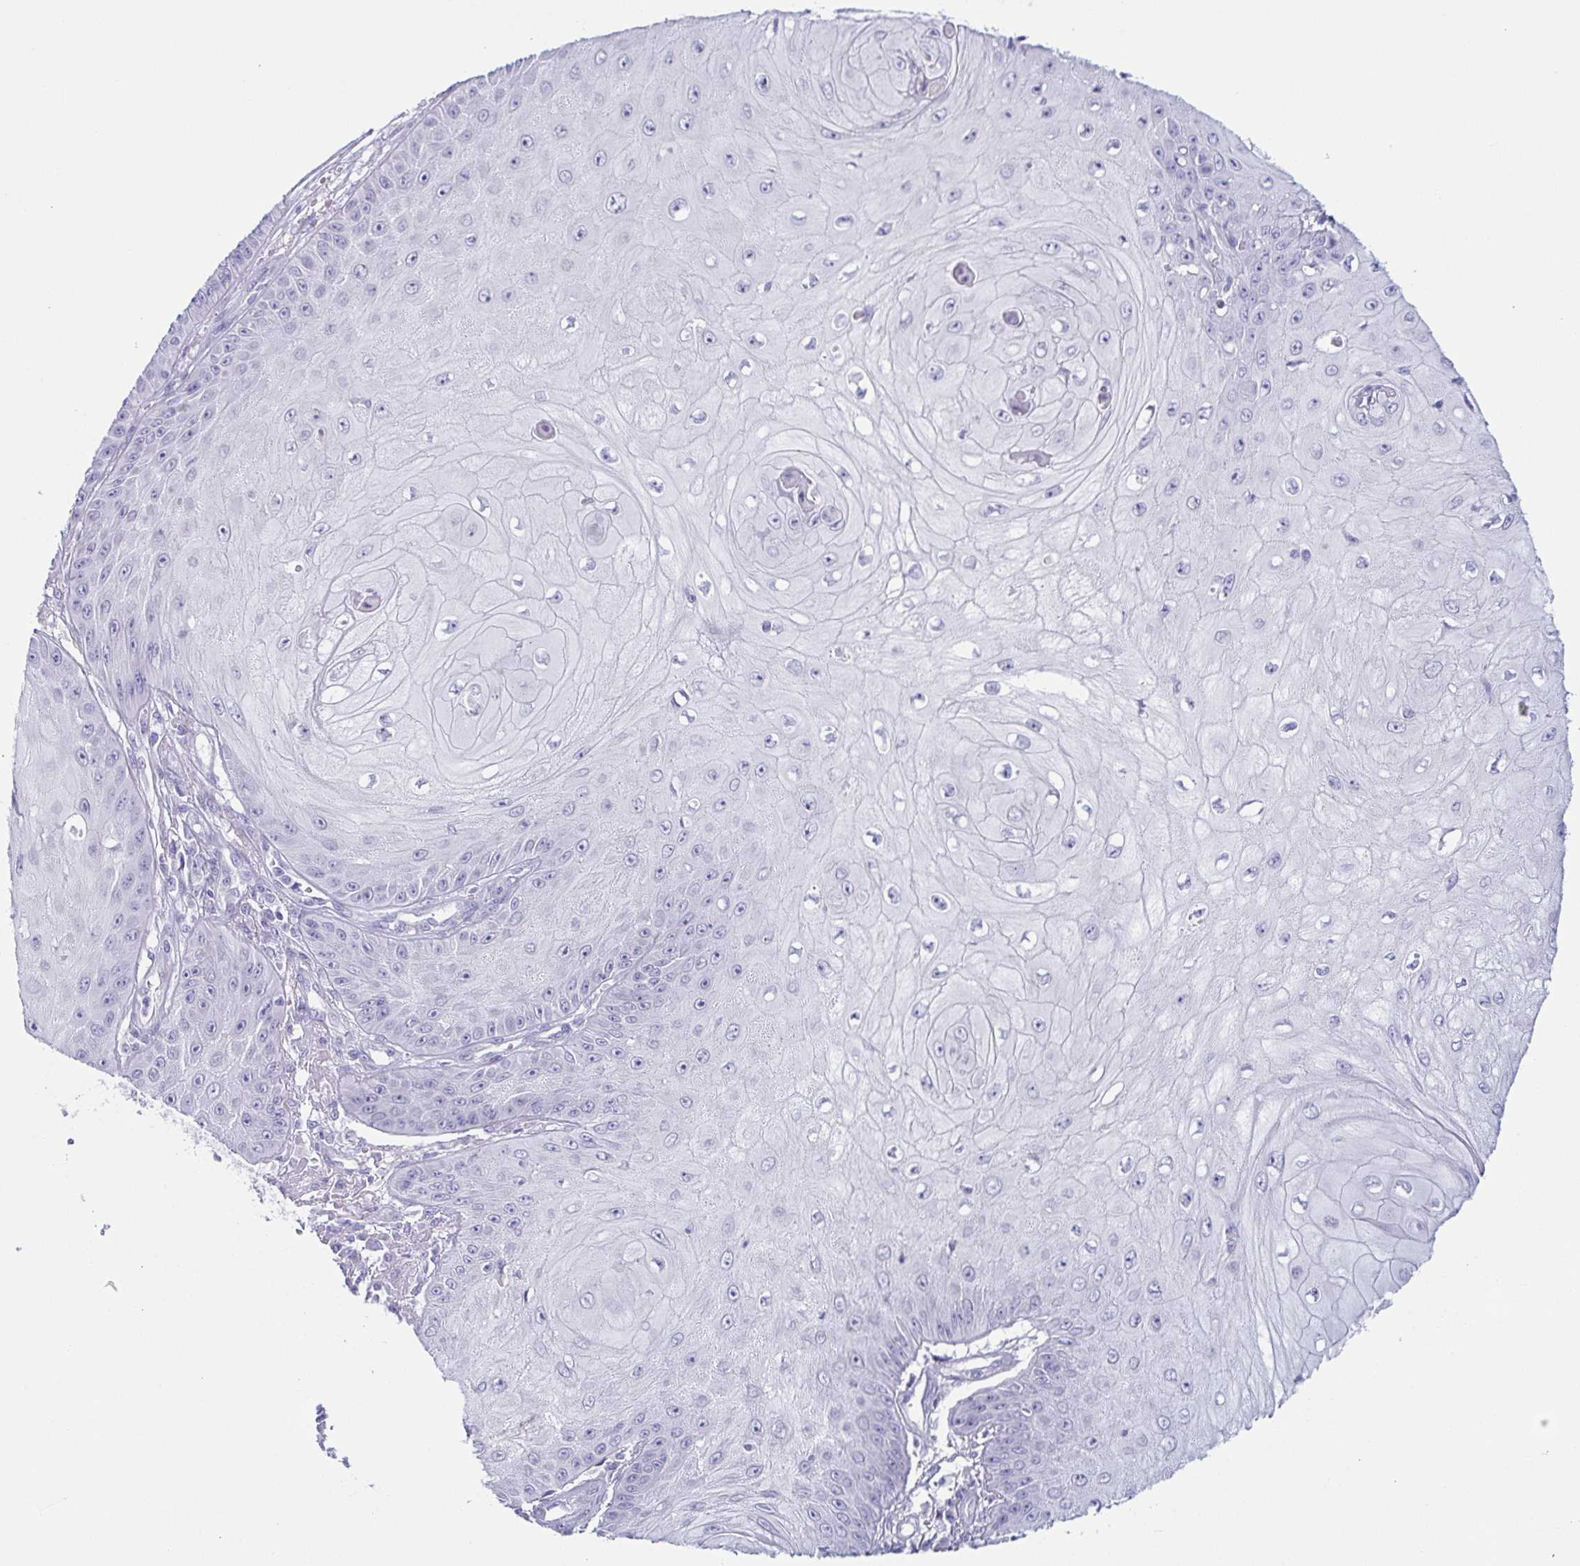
{"staining": {"intensity": "negative", "quantity": "none", "location": "none"}, "tissue": "skin cancer", "cell_type": "Tumor cells", "image_type": "cancer", "snomed": [{"axis": "morphology", "description": "Squamous cell carcinoma, NOS"}, {"axis": "topography", "description": "Skin"}], "caption": "A photomicrograph of human squamous cell carcinoma (skin) is negative for staining in tumor cells. The staining is performed using DAB brown chromogen with nuclei counter-stained in using hematoxylin.", "gene": "PRR27", "patient": {"sex": "male", "age": 70}}